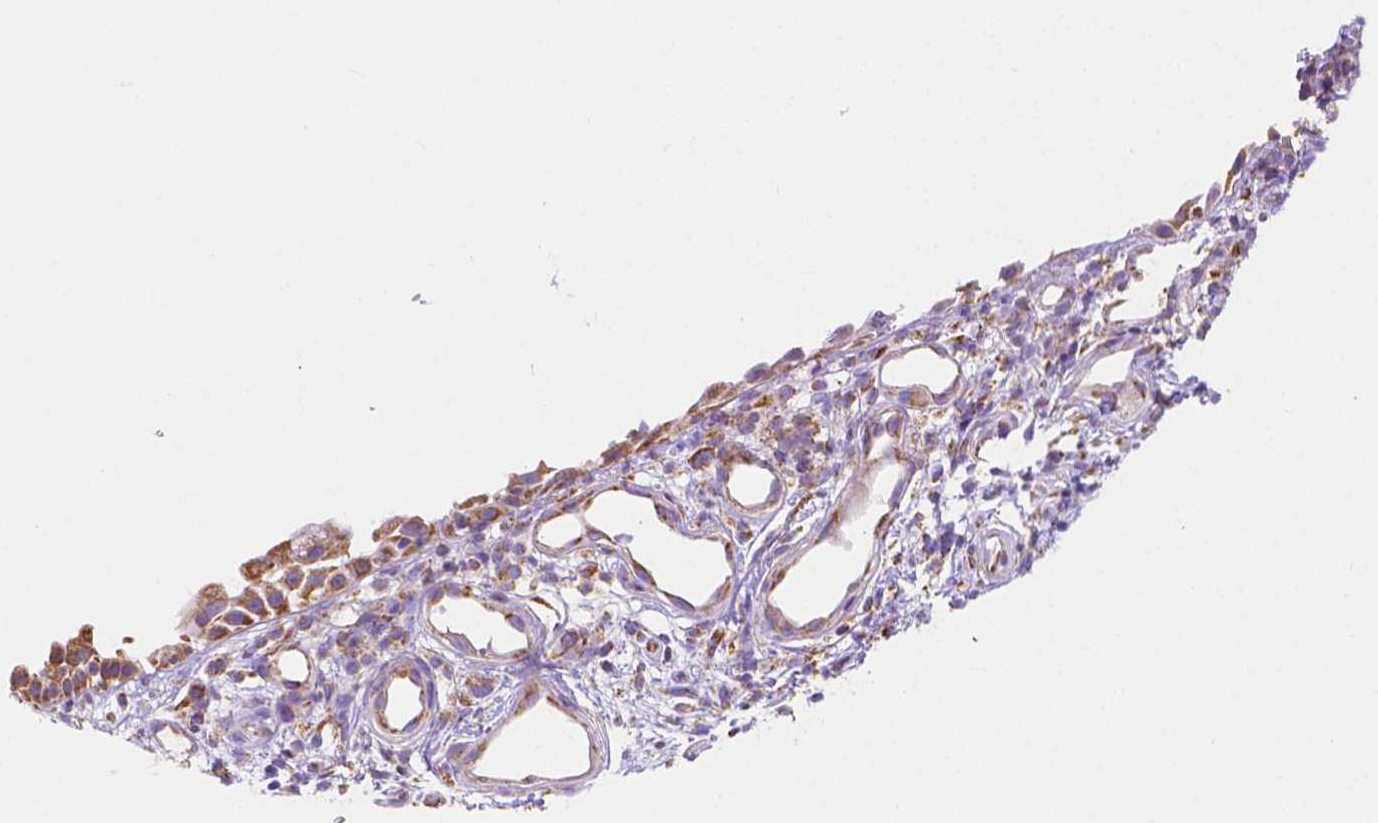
{"staining": {"intensity": "moderate", "quantity": ">75%", "location": "cytoplasmic/membranous"}, "tissue": "nasopharynx", "cell_type": "Respiratory epithelial cells", "image_type": "normal", "snomed": [{"axis": "morphology", "description": "Normal tissue, NOS"}, {"axis": "morphology", "description": "Inflammation, NOS"}, {"axis": "topography", "description": "Nasopharynx"}], "caption": "Unremarkable nasopharynx was stained to show a protein in brown. There is medium levels of moderate cytoplasmic/membranous expression in approximately >75% of respiratory epithelial cells. The staining was performed using DAB (3,3'-diaminobenzidine), with brown indicating positive protein expression. Nuclei are stained blue with hematoxylin.", "gene": "SGTB", "patient": {"sex": "male", "age": 54}}